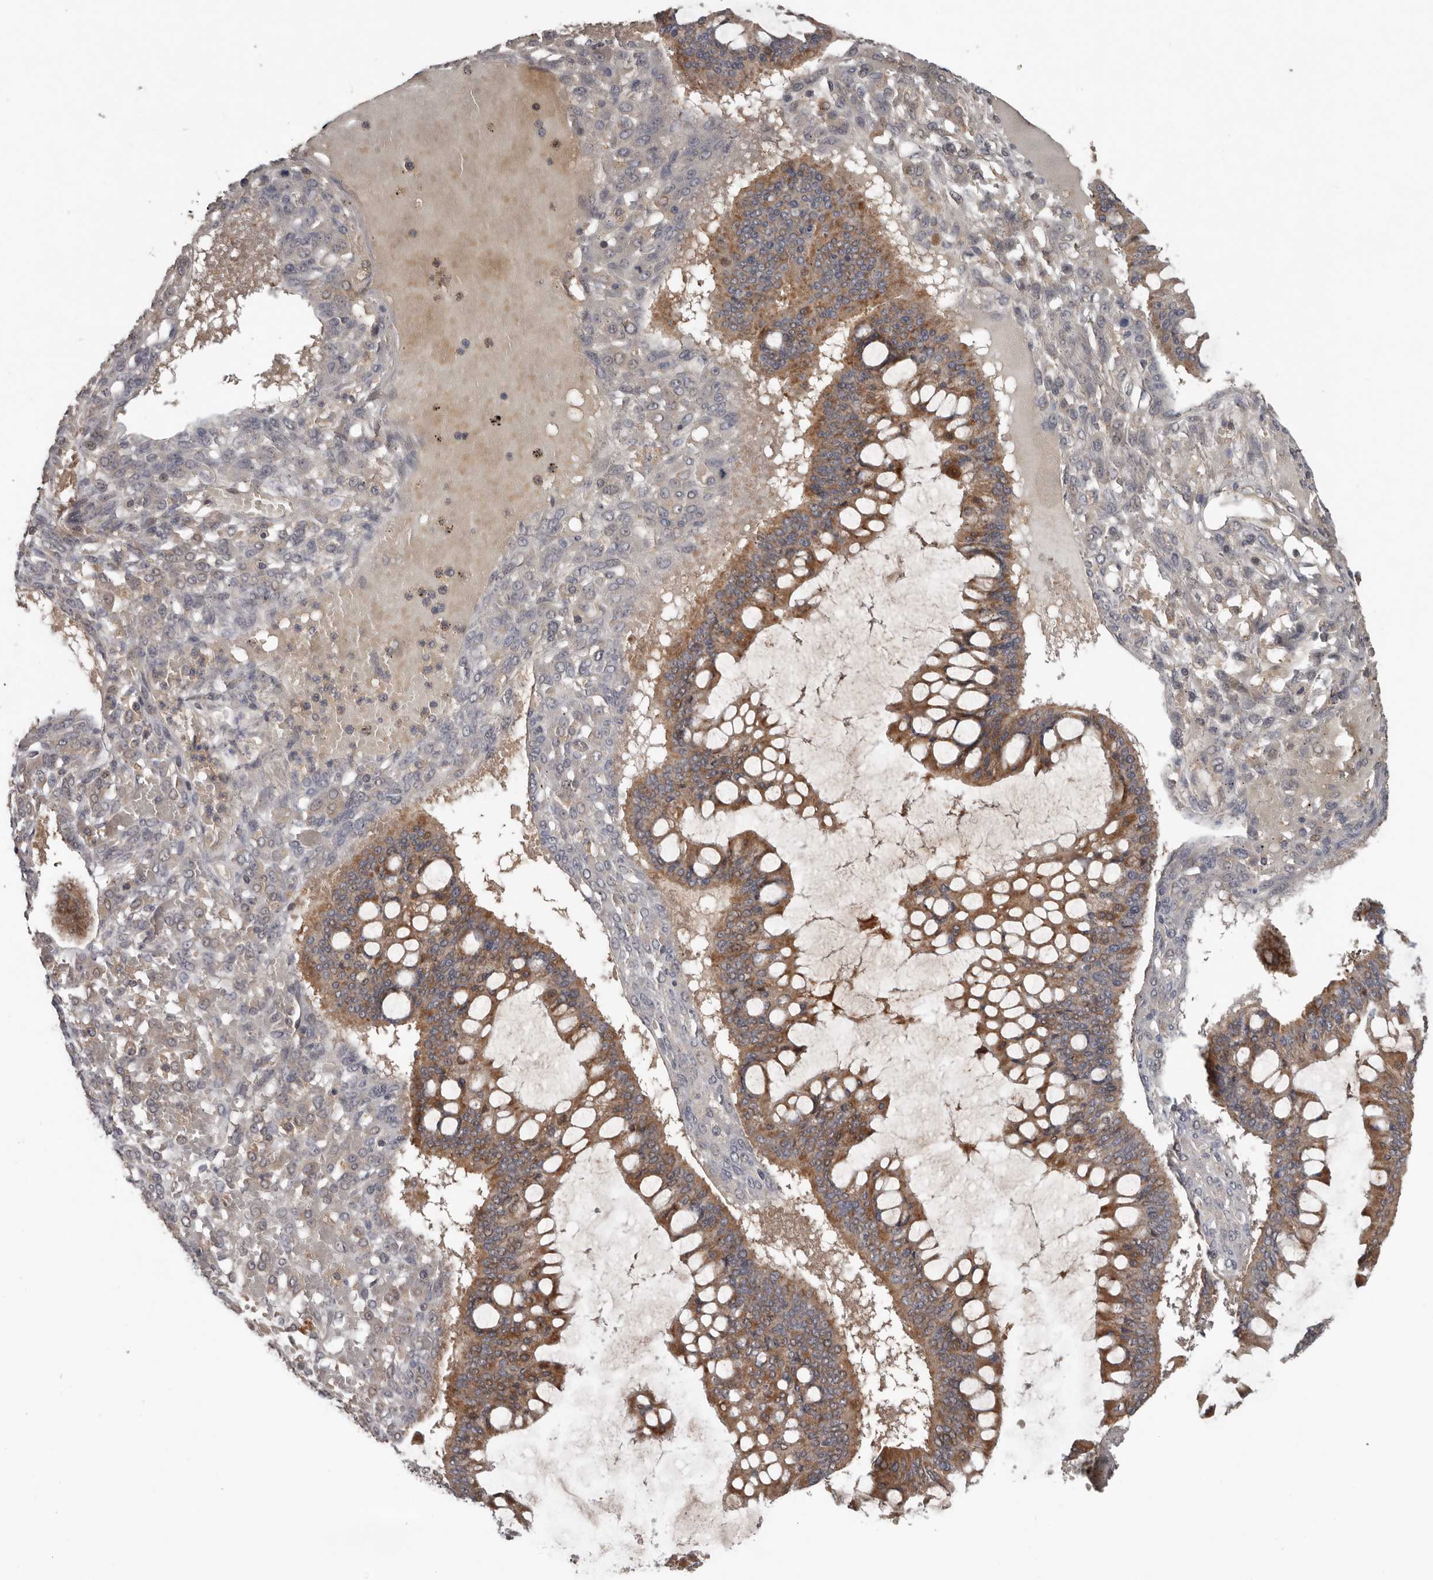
{"staining": {"intensity": "strong", "quantity": ">75%", "location": "cytoplasmic/membranous"}, "tissue": "ovarian cancer", "cell_type": "Tumor cells", "image_type": "cancer", "snomed": [{"axis": "morphology", "description": "Cystadenocarcinoma, mucinous, NOS"}, {"axis": "topography", "description": "Ovary"}], "caption": "A high-resolution image shows immunohistochemistry staining of ovarian cancer (mucinous cystadenocarcinoma), which displays strong cytoplasmic/membranous expression in about >75% of tumor cells.", "gene": "DNAJB4", "patient": {"sex": "female", "age": 73}}